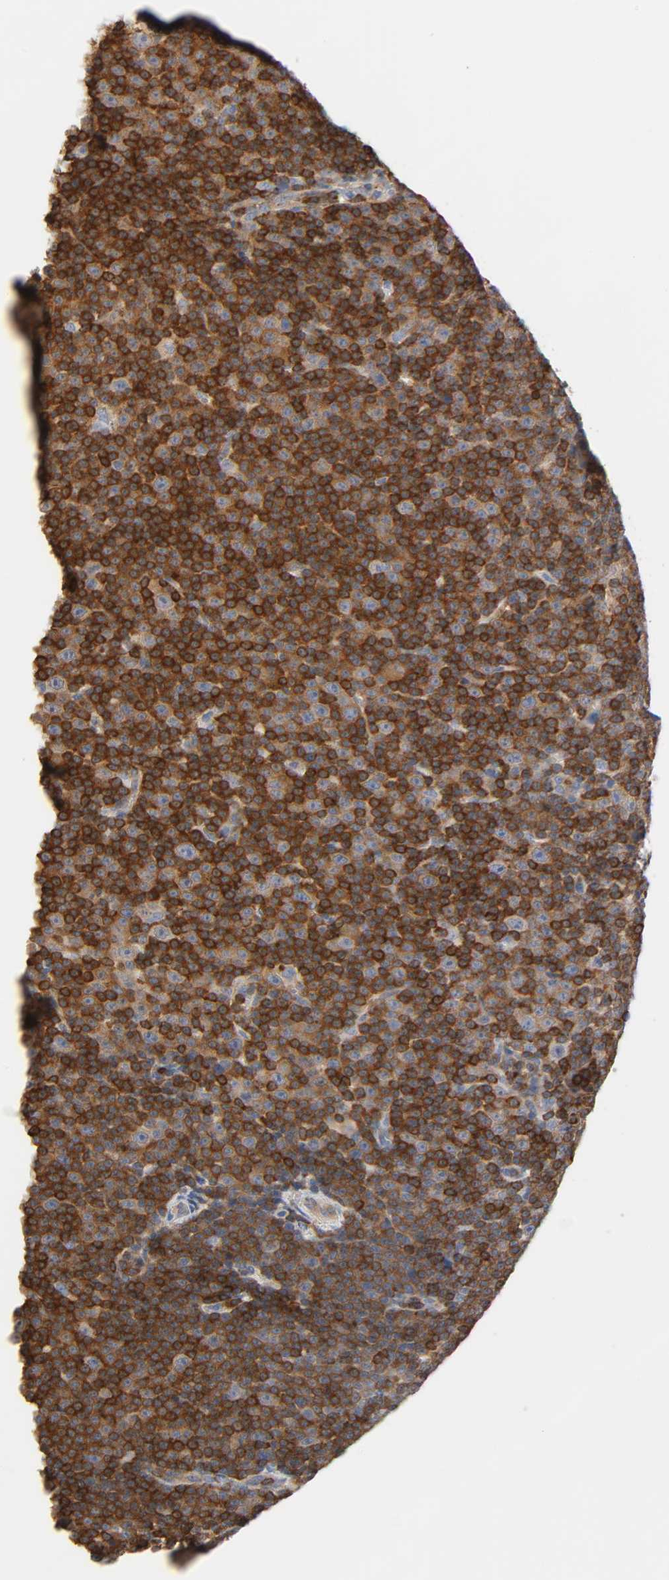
{"staining": {"intensity": "strong", "quantity": ">75%", "location": "cytoplasmic/membranous"}, "tissue": "lymphoma", "cell_type": "Tumor cells", "image_type": "cancer", "snomed": [{"axis": "morphology", "description": "Malignant lymphoma, non-Hodgkin's type, Low grade"}, {"axis": "topography", "description": "Lymph node"}], "caption": "Tumor cells display strong cytoplasmic/membranous staining in about >75% of cells in malignant lymphoma, non-Hodgkin's type (low-grade).", "gene": "BIN1", "patient": {"sex": "female", "age": 67}}